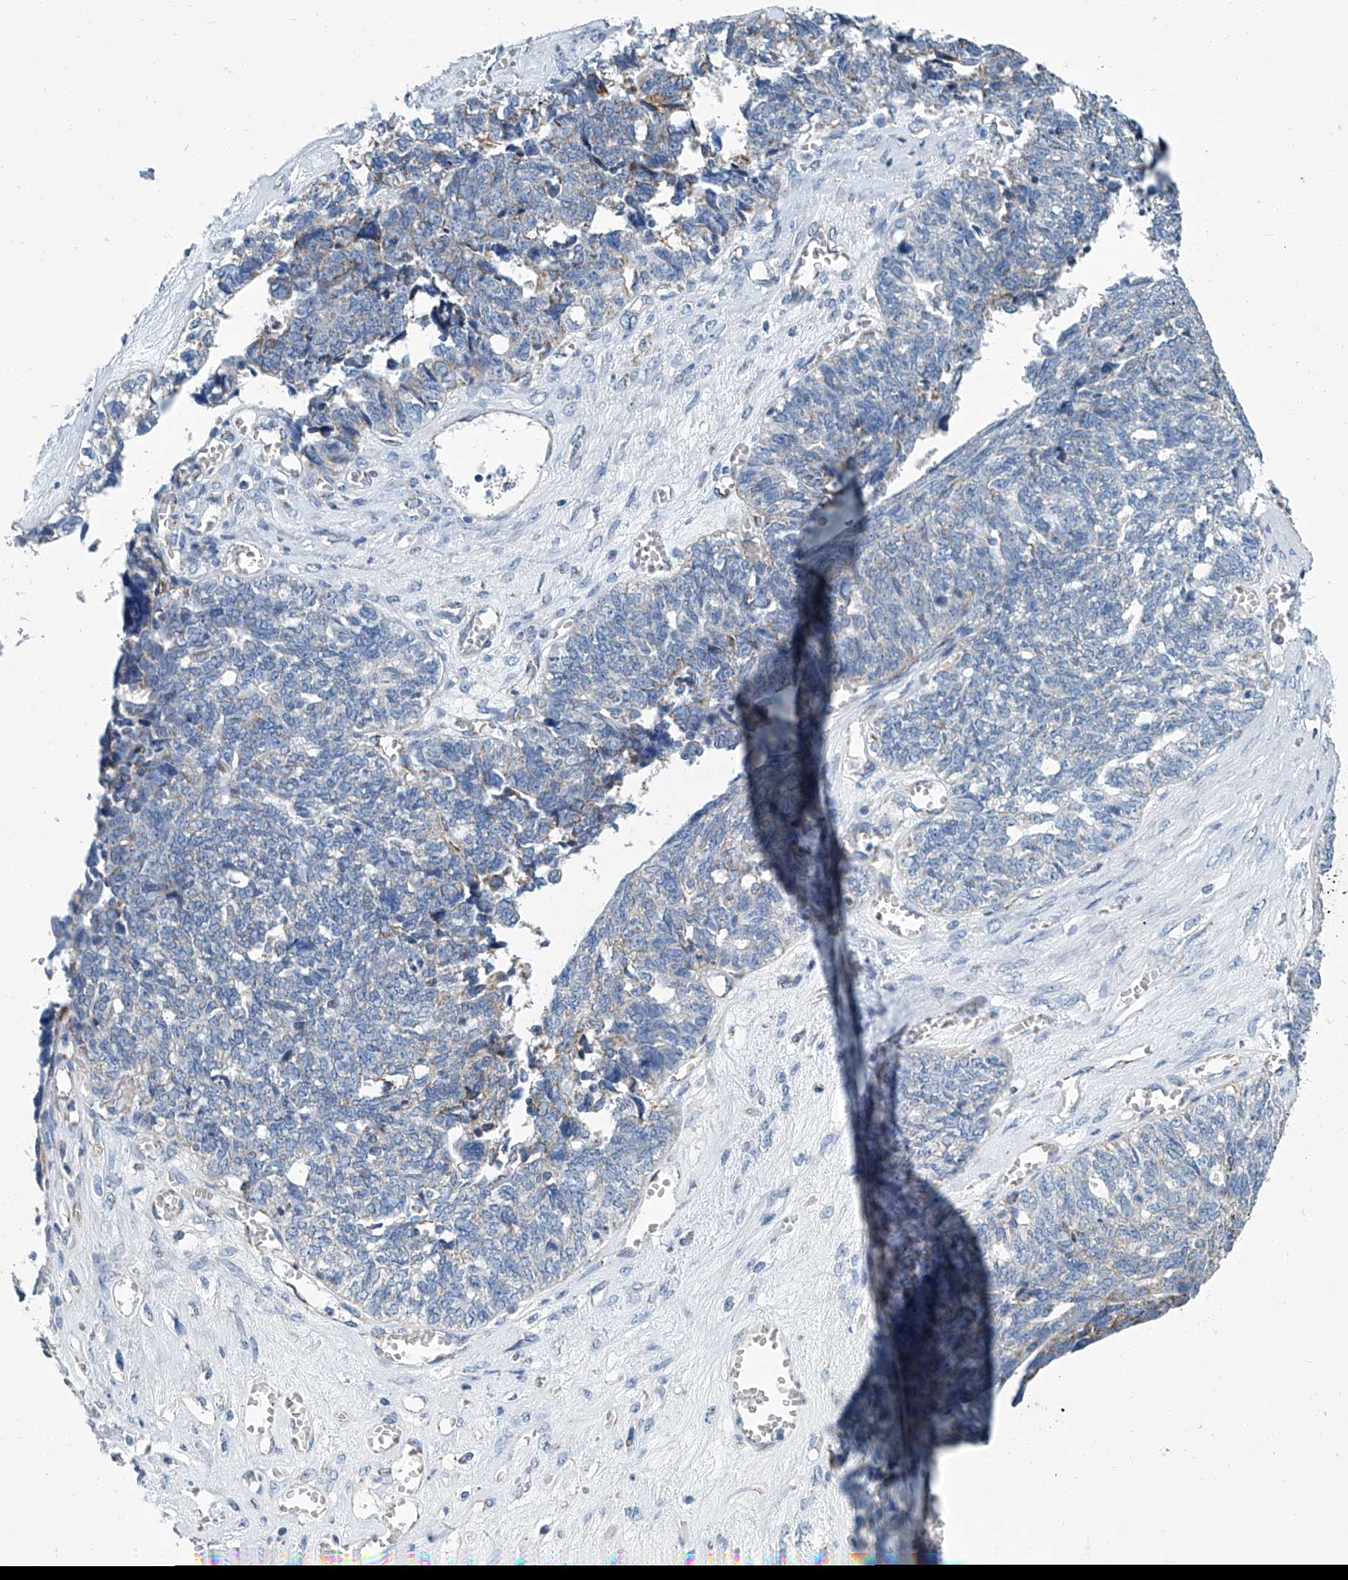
{"staining": {"intensity": "negative", "quantity": "none", "location": "none"}, "tissue": "ovarian cancer", "cell_type": "Tumor cells", "image_type": "cancer", "snomed": [{"axis": "morphology", "description": "Cystadenocarcinoma, serous, NOS"}, {"axis": "topography", "description": "Ovary"}], "caption": "This is an immunohistochemistry histopathology image of human ovarian serous cystadenocarcinoma. There is no expression in tumor cells.", "gene": "MT-ND1", "patient": {"sex": "female", "age": 79}}